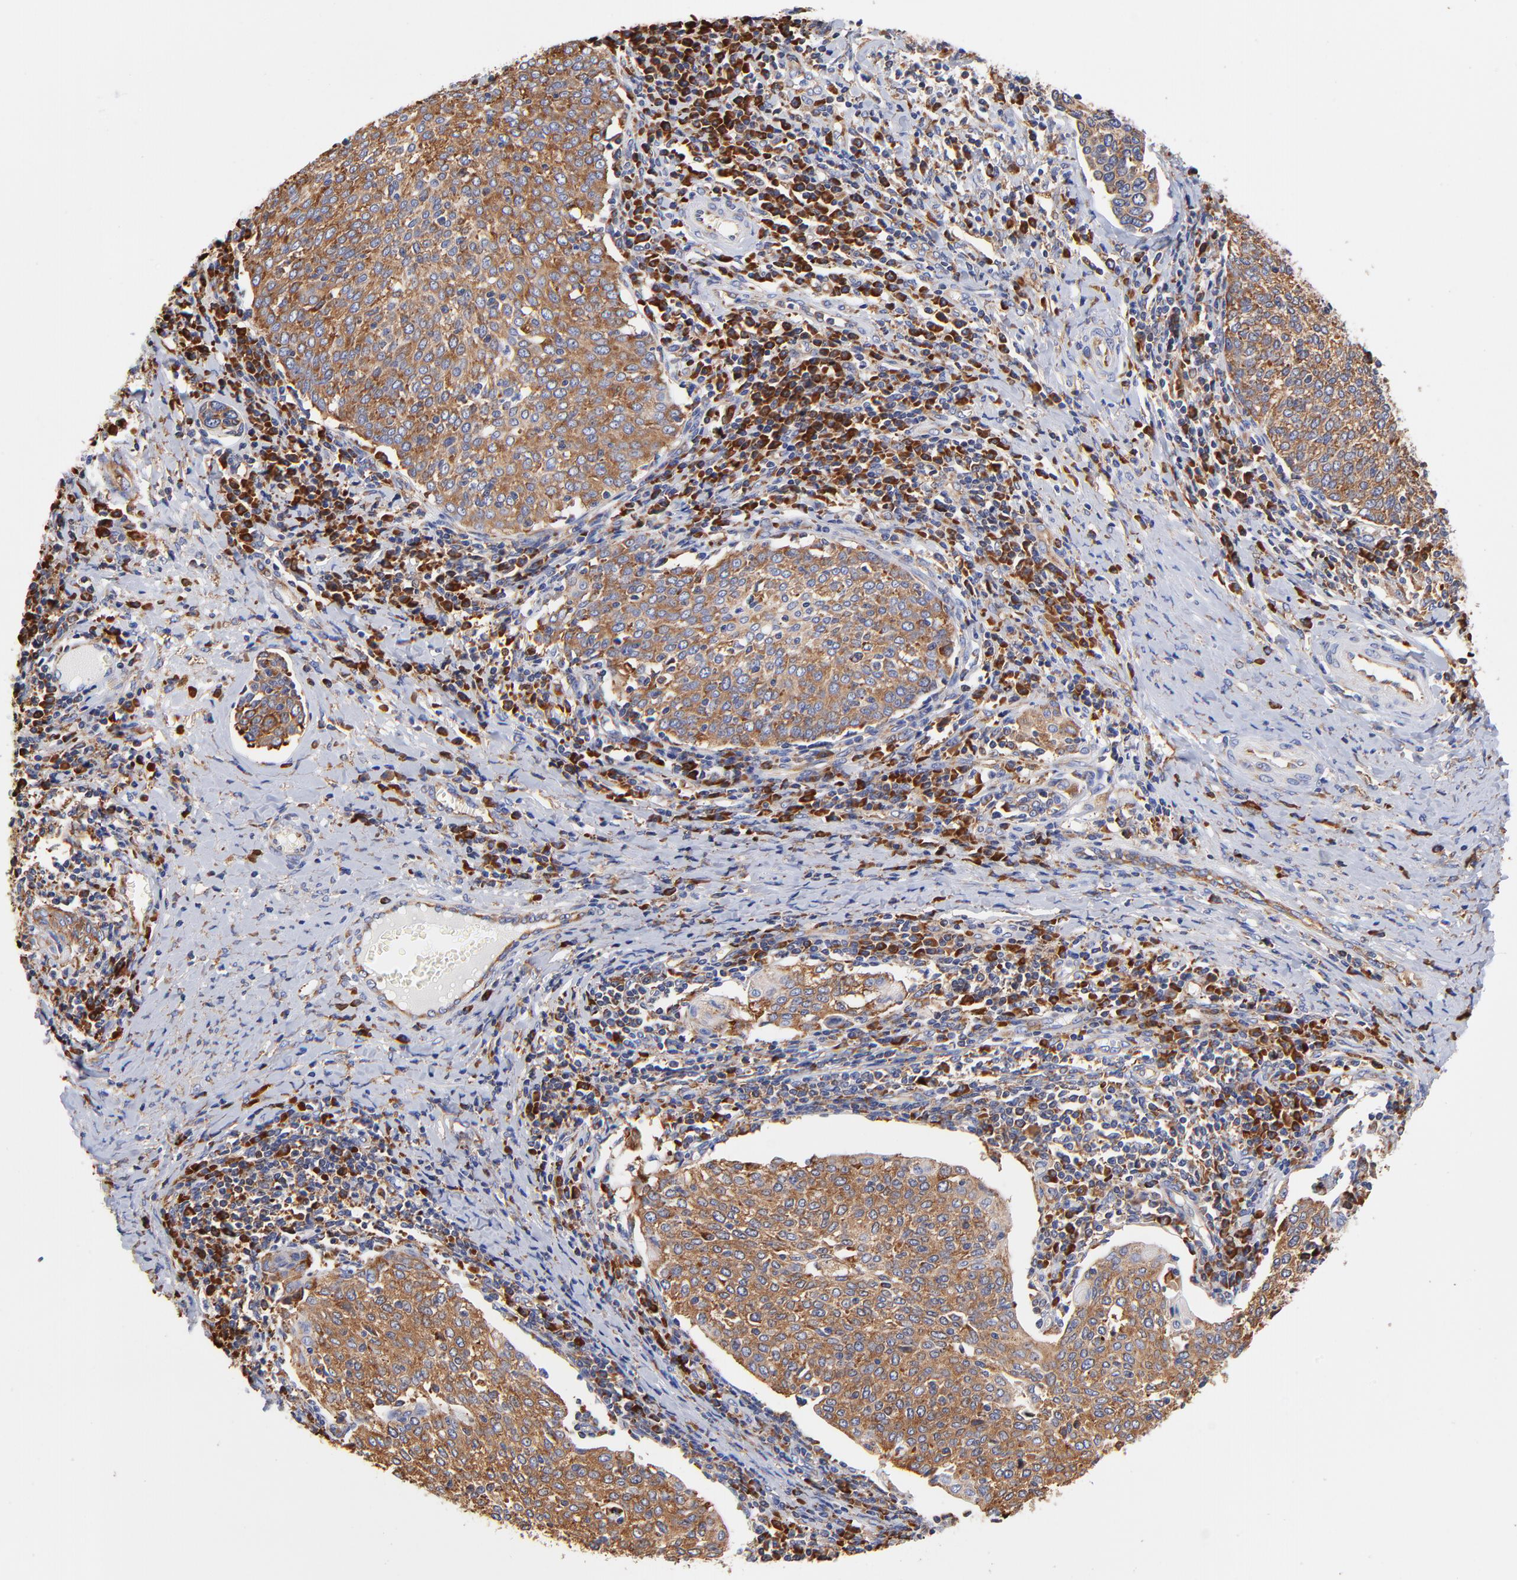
{"staining": {"intensity": "moderate", "quantity": ">75%", "location": "cytoplasmic/membranous"}, "tissue": "cervical cancer", "cell_type": "Tumor cells", "image_type": "cancer", "snomed": [{"axis": "morphology", "description": "Squamous cell carcinoma, NOS"}, {"axis": "topography", "description": "Cervix"}], "caption": "Protein staining demonstrates moderate cytoplasmic/membranous positivity in approximately >75% of tumor cells in cervical cancer (squamous cell carcinoma).", "gene": "RPL27", "patient": {"sex": "female", "age": 40}}